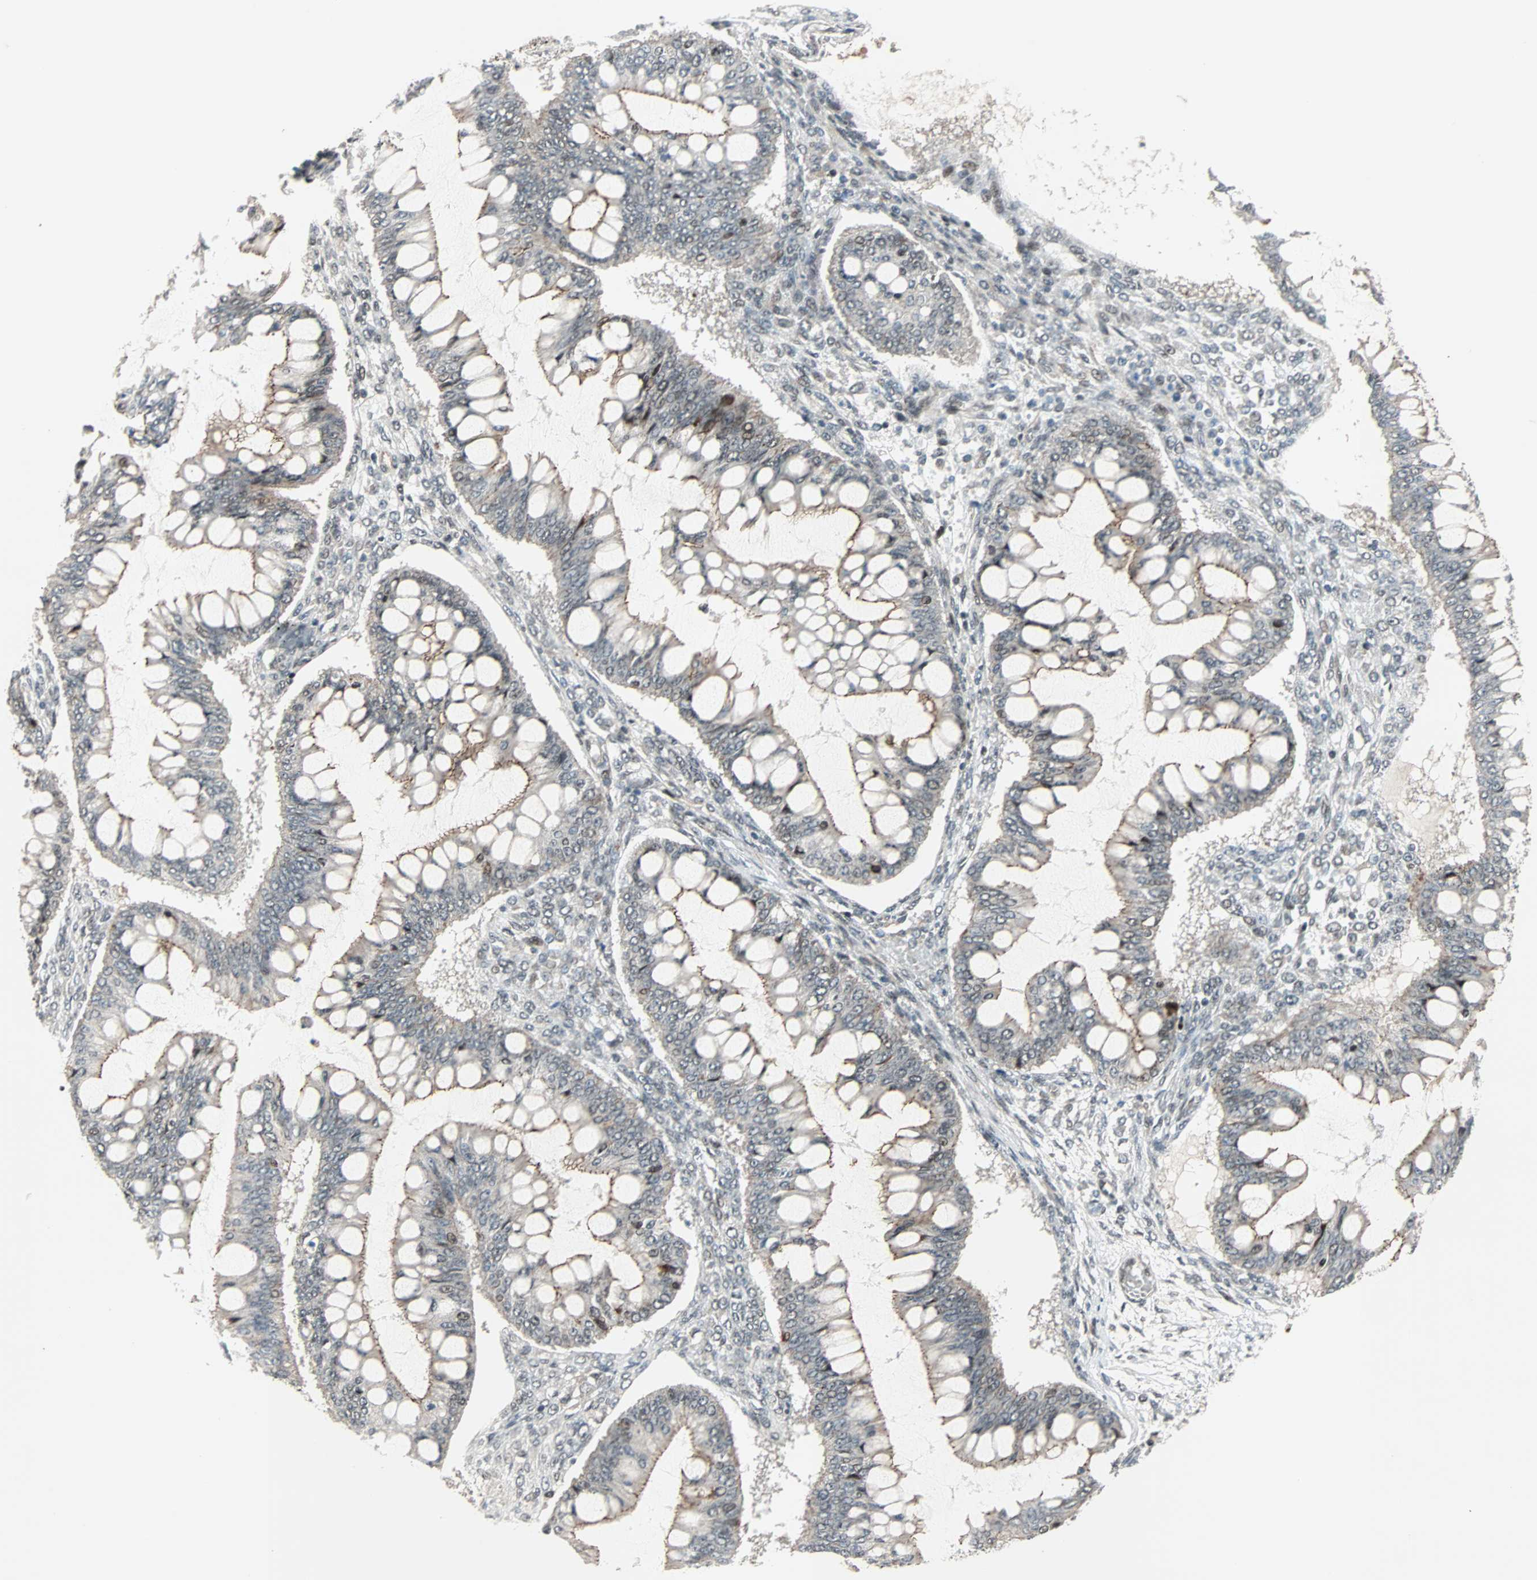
{"staining": {"intensity": "weak", "quantity": "25%-75%", "location": "cytoplasmic/membranous"}, "tissue": "ovarian cancer", "cell_type": "Tumor cells", "image_type": "cancer", "snomed": [{"axis": "morphology", "description": "Cystadenocarcinoma, mucinous, NOS"}, {"axis": "topography", "description": "Ovary"}], "caption": "A high-resolution histopathology image shows immunohistochemistry staining of ovarian cancer (mucinous cystadenocarcinoma), which reveals weak cytoplasmic/membranous positivity in approximately 25%-75% of tumor cells. Nuclei are stained in blue.", "gene": "CBX4", "patient": {"sex": "female", "age": 73}}